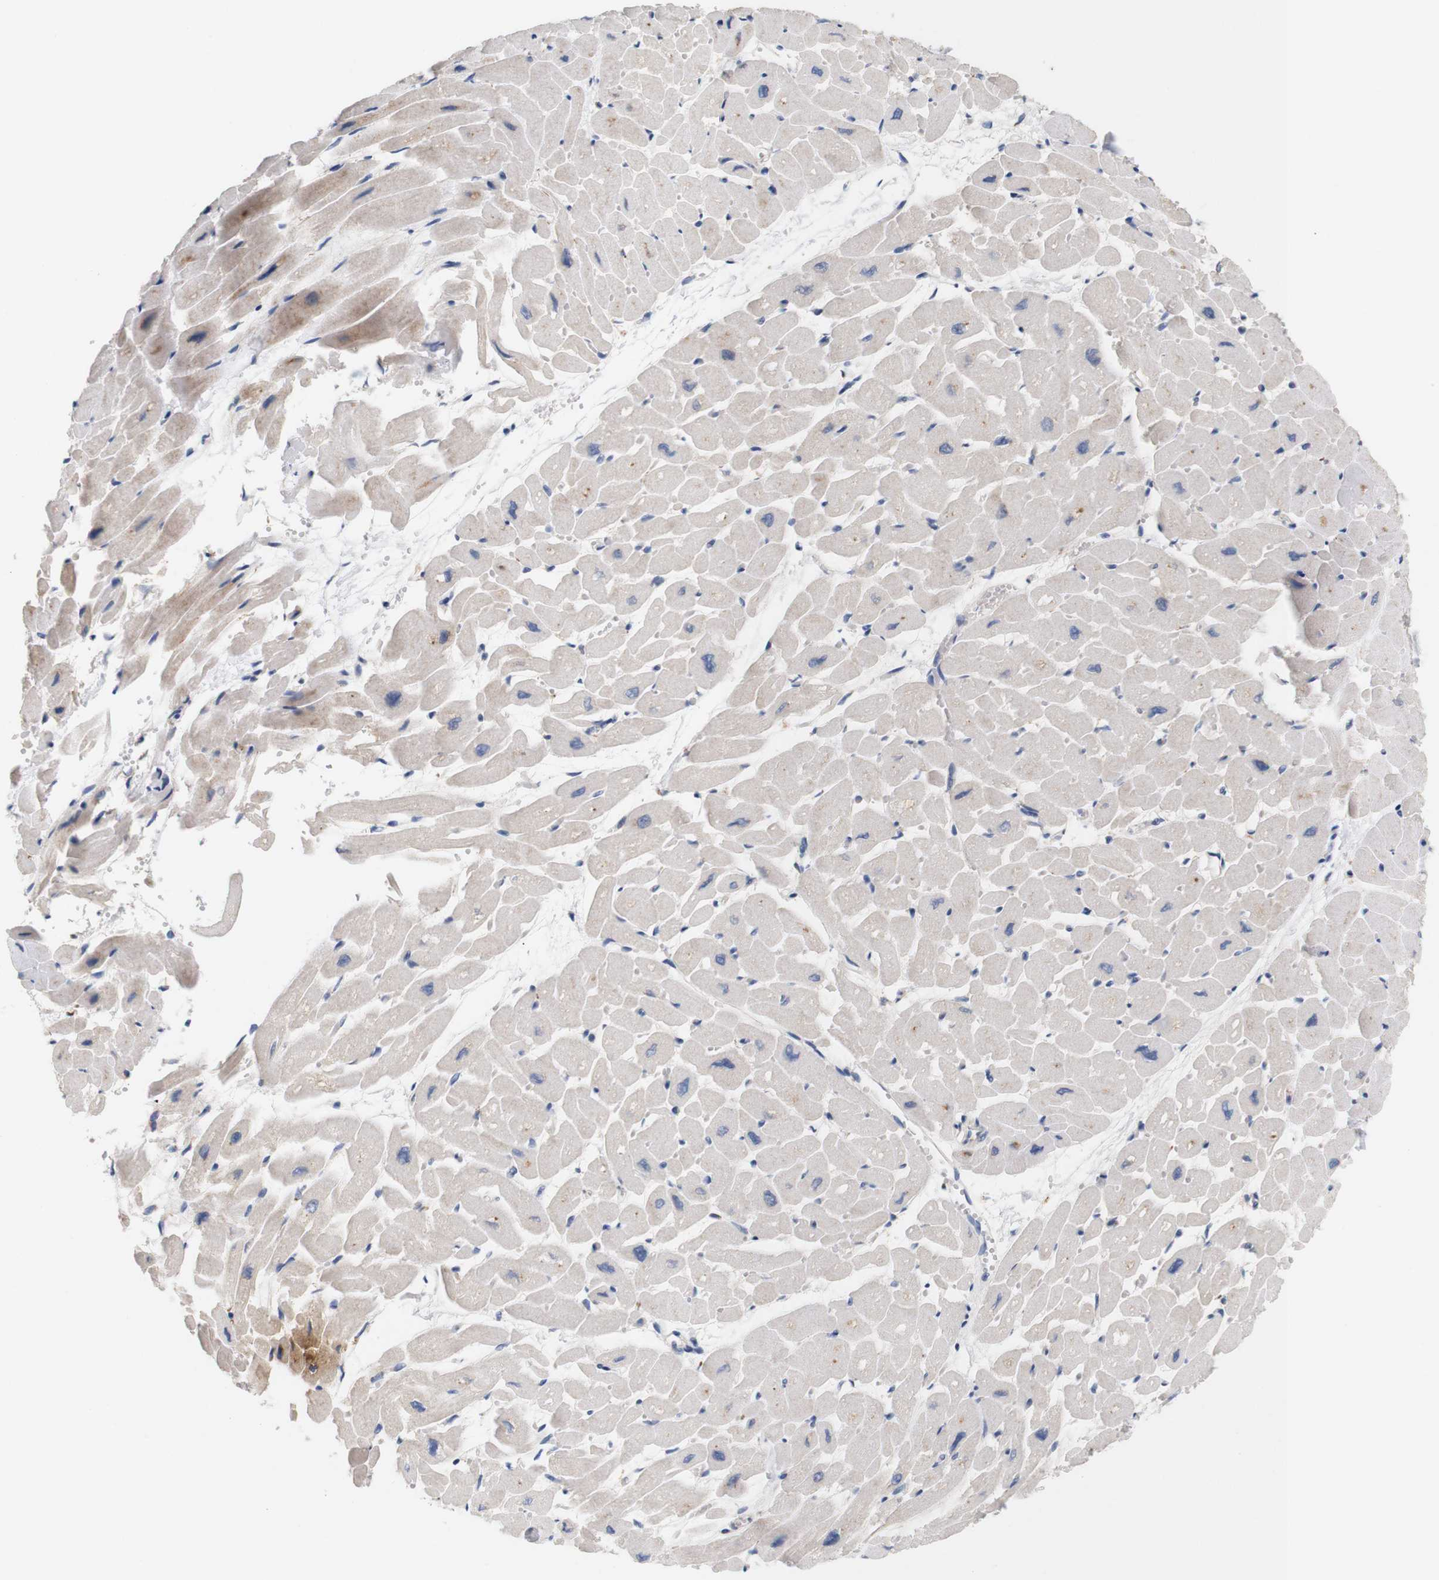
{"staining": {"intensity": "weak", "quantity": "25%-75%", "location": "cytoplasmic/membranous"}, "tissue": "heart muscle", "cell_type": "Cardiomyocytes", "image_type": "normal", "snomed": [{"axis": "morphology", "description": "Normal tissue, NOS"}, {"axis": "topography", "description": "Heart"}], "caption": "Immunohistochemical staining of unremarkable heart muscle demonstrates weak cytoplasmic/membranous protein staining in about 25%-75% of cardiomyocytes.", "gene": "TRIM5", "patient": {"sex": "male", "age": 45}}